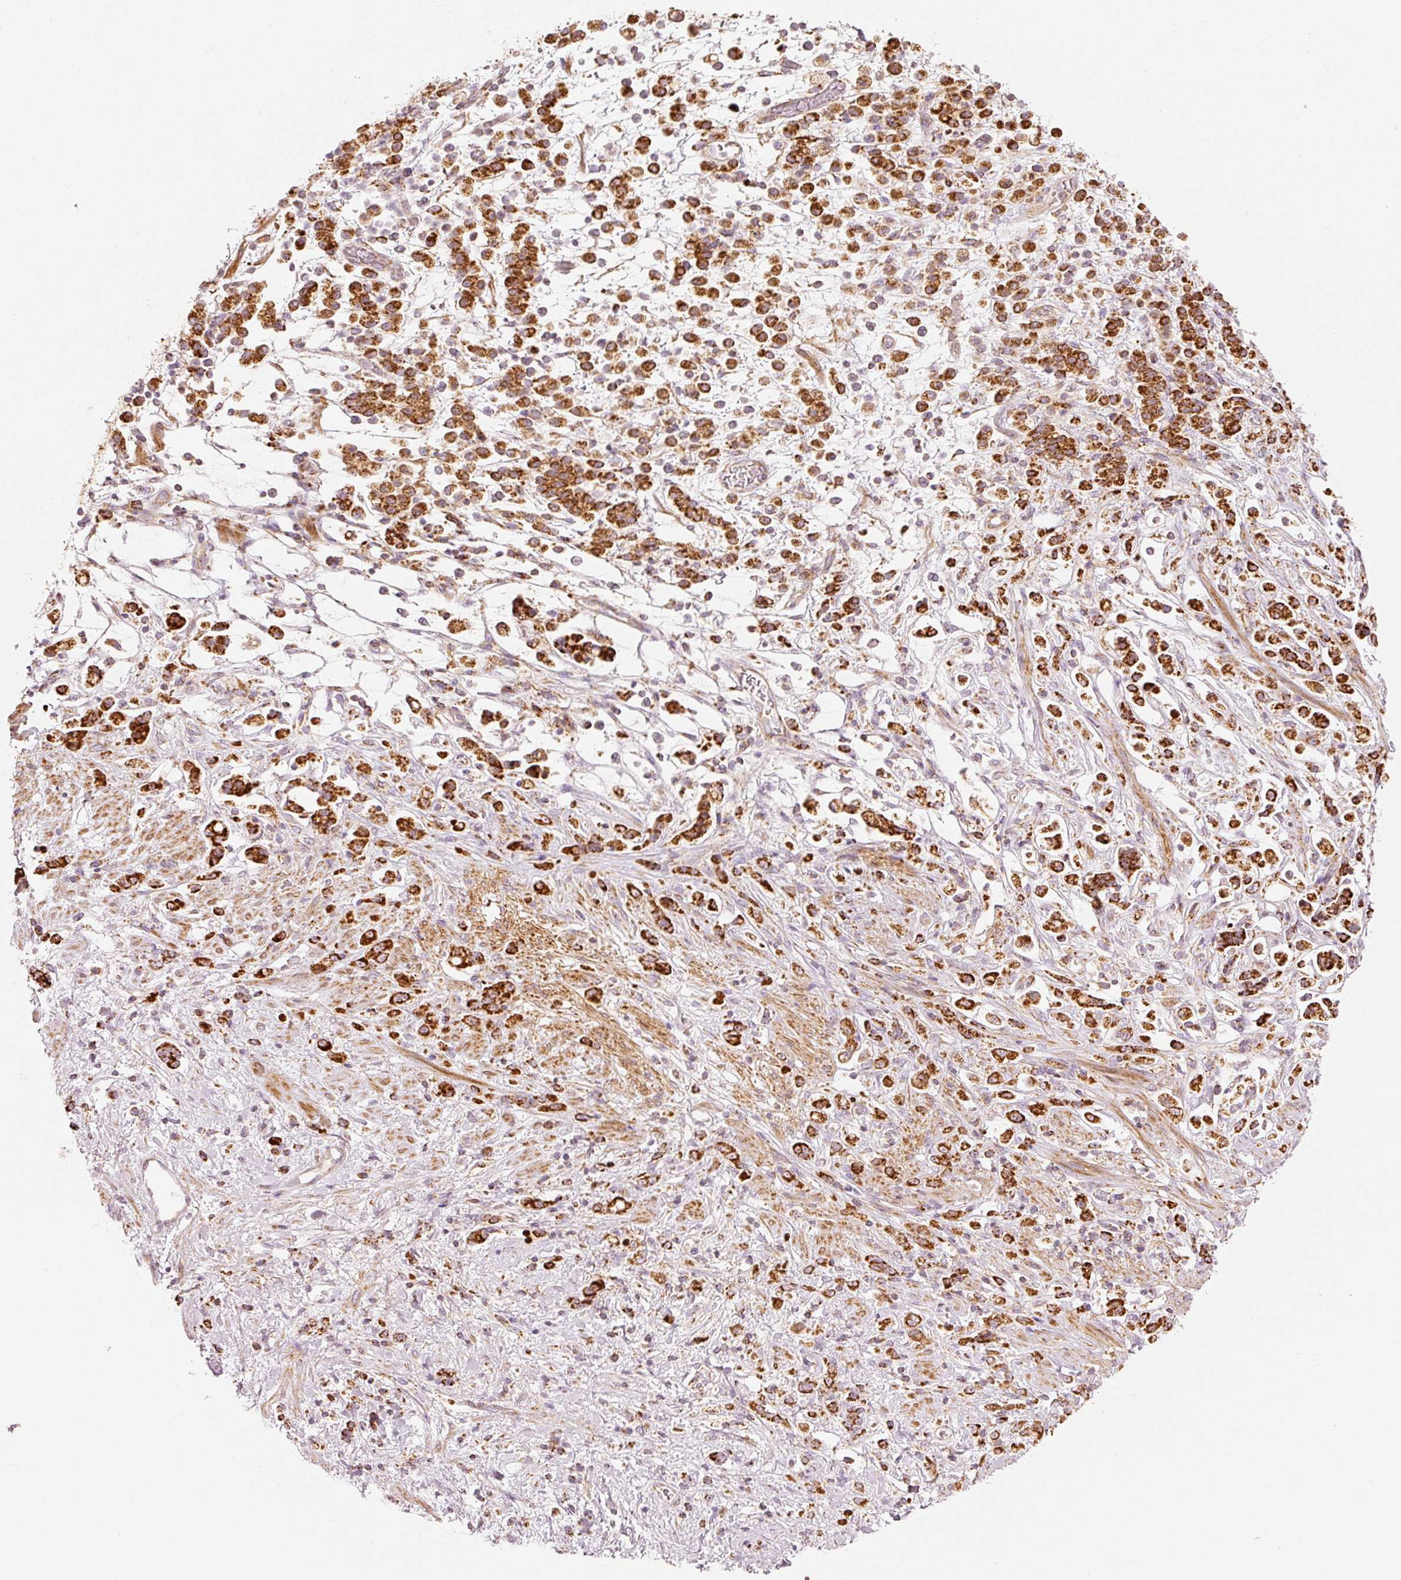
{"staining": {"intensity": "strong", "quantity": ">75%", "location": "cytoplasmic/membranous"}, "tissue": "stomach cancer", "cell_type": "Tumor cells", "image_type": "cancer", "snomed": [{"axis": "morphology", "description": "Adenocarcinoma, NOS"}, {"axis": "topography", "description": "Stomach"}], "caption": "The immunohistochemical stain labels strong cytoplasmic/membranous expression in tumor cells of stomach cancer (adenocarcinoma) tissue.", "gene": "C17orf98", "patient": {"sex": "female", "age": 60}}